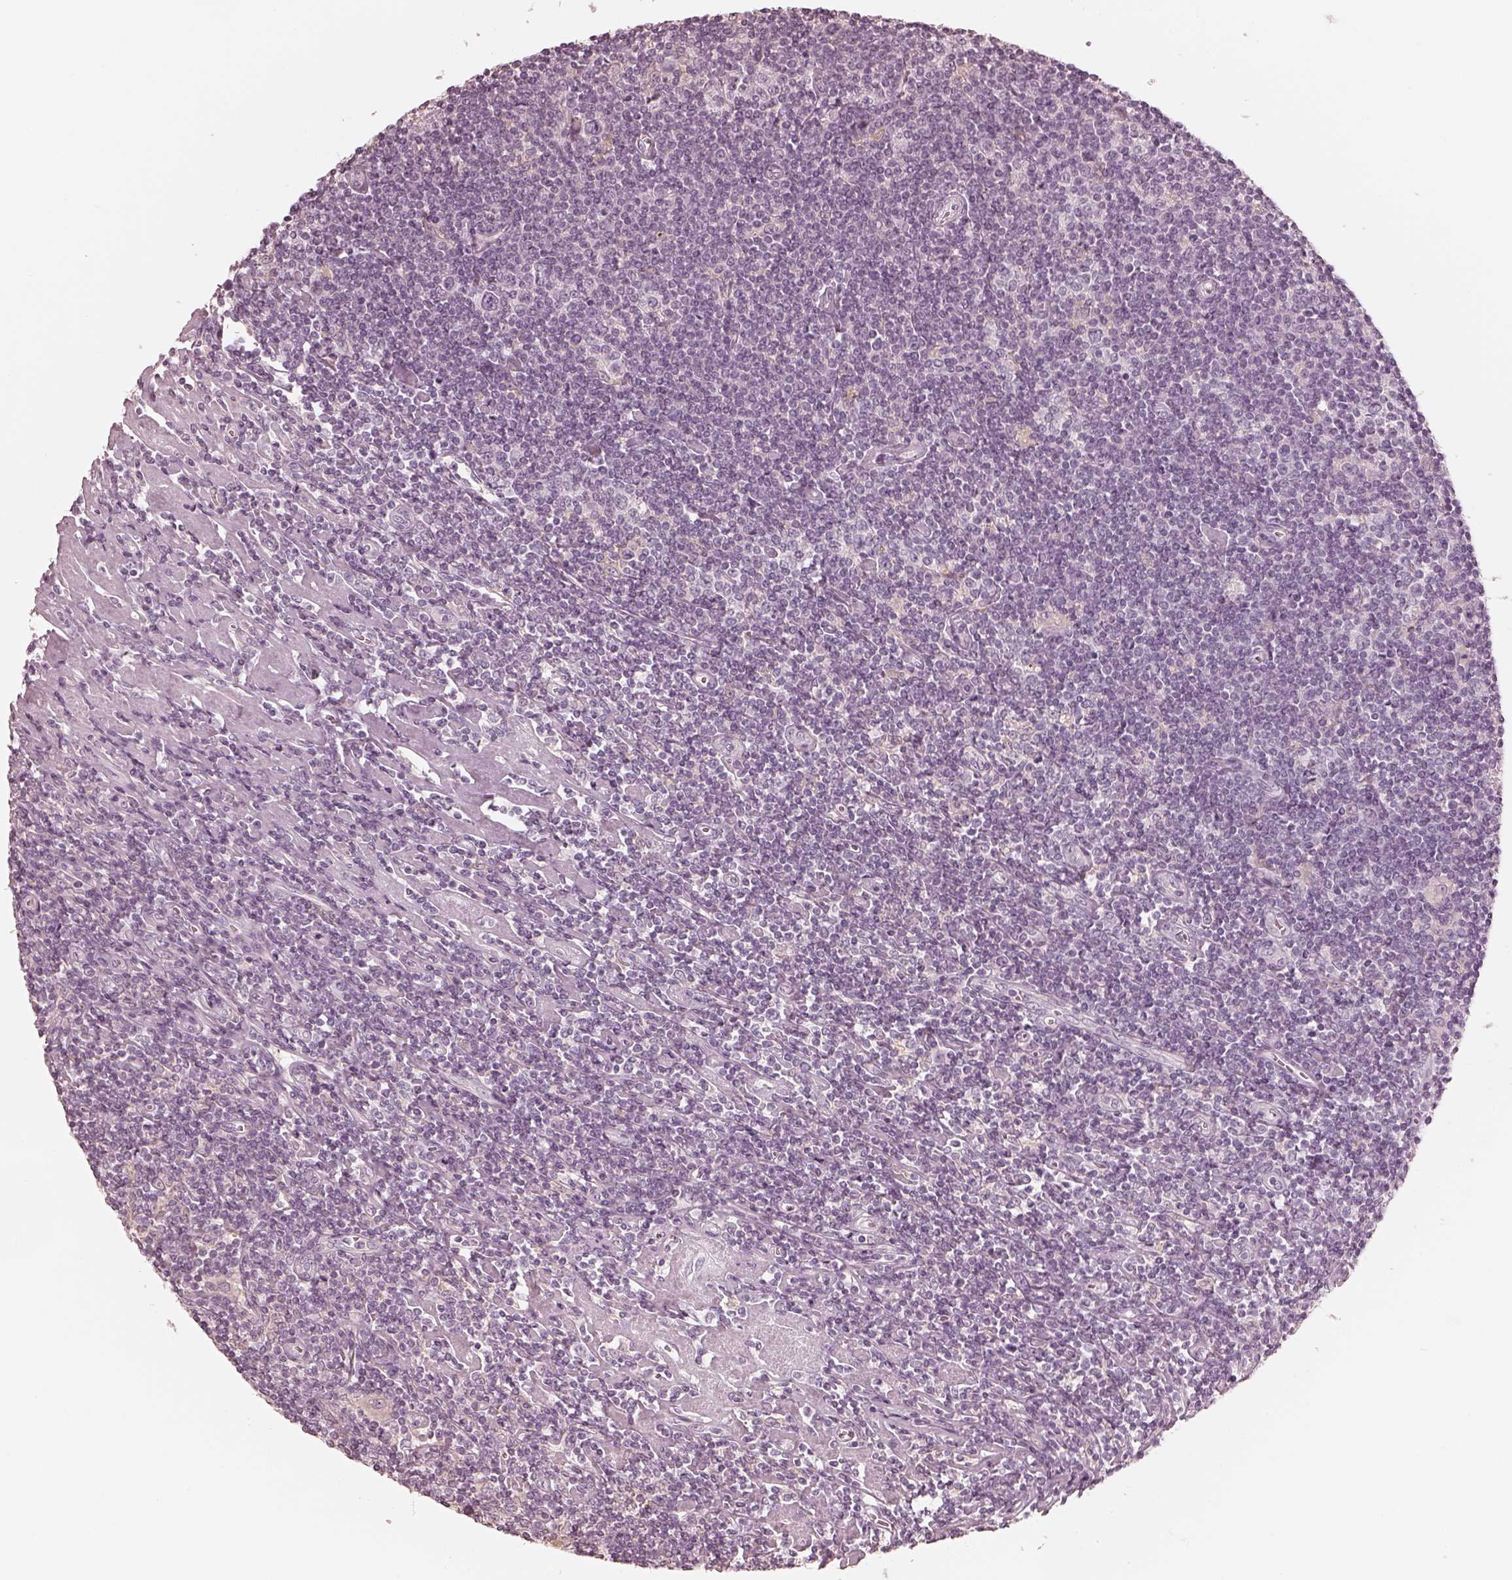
{"staining": {"intensity": "negative", "quantity": "none", "location": "none"}, "tissue": "lymphoma", "cell_type": "Tumor cells", "image_type": "cancer", "snomed": [{"axis": "morphology", "description": "Hodgkin's disease, NOS"}, {"axis": "topography", "description": "Lymph node"}], "caption": "There is no significant expression in tumor cells of Hodgkin's disease.", "gene": "CALR3", "patient": {"sex": "male", "age": 40}}